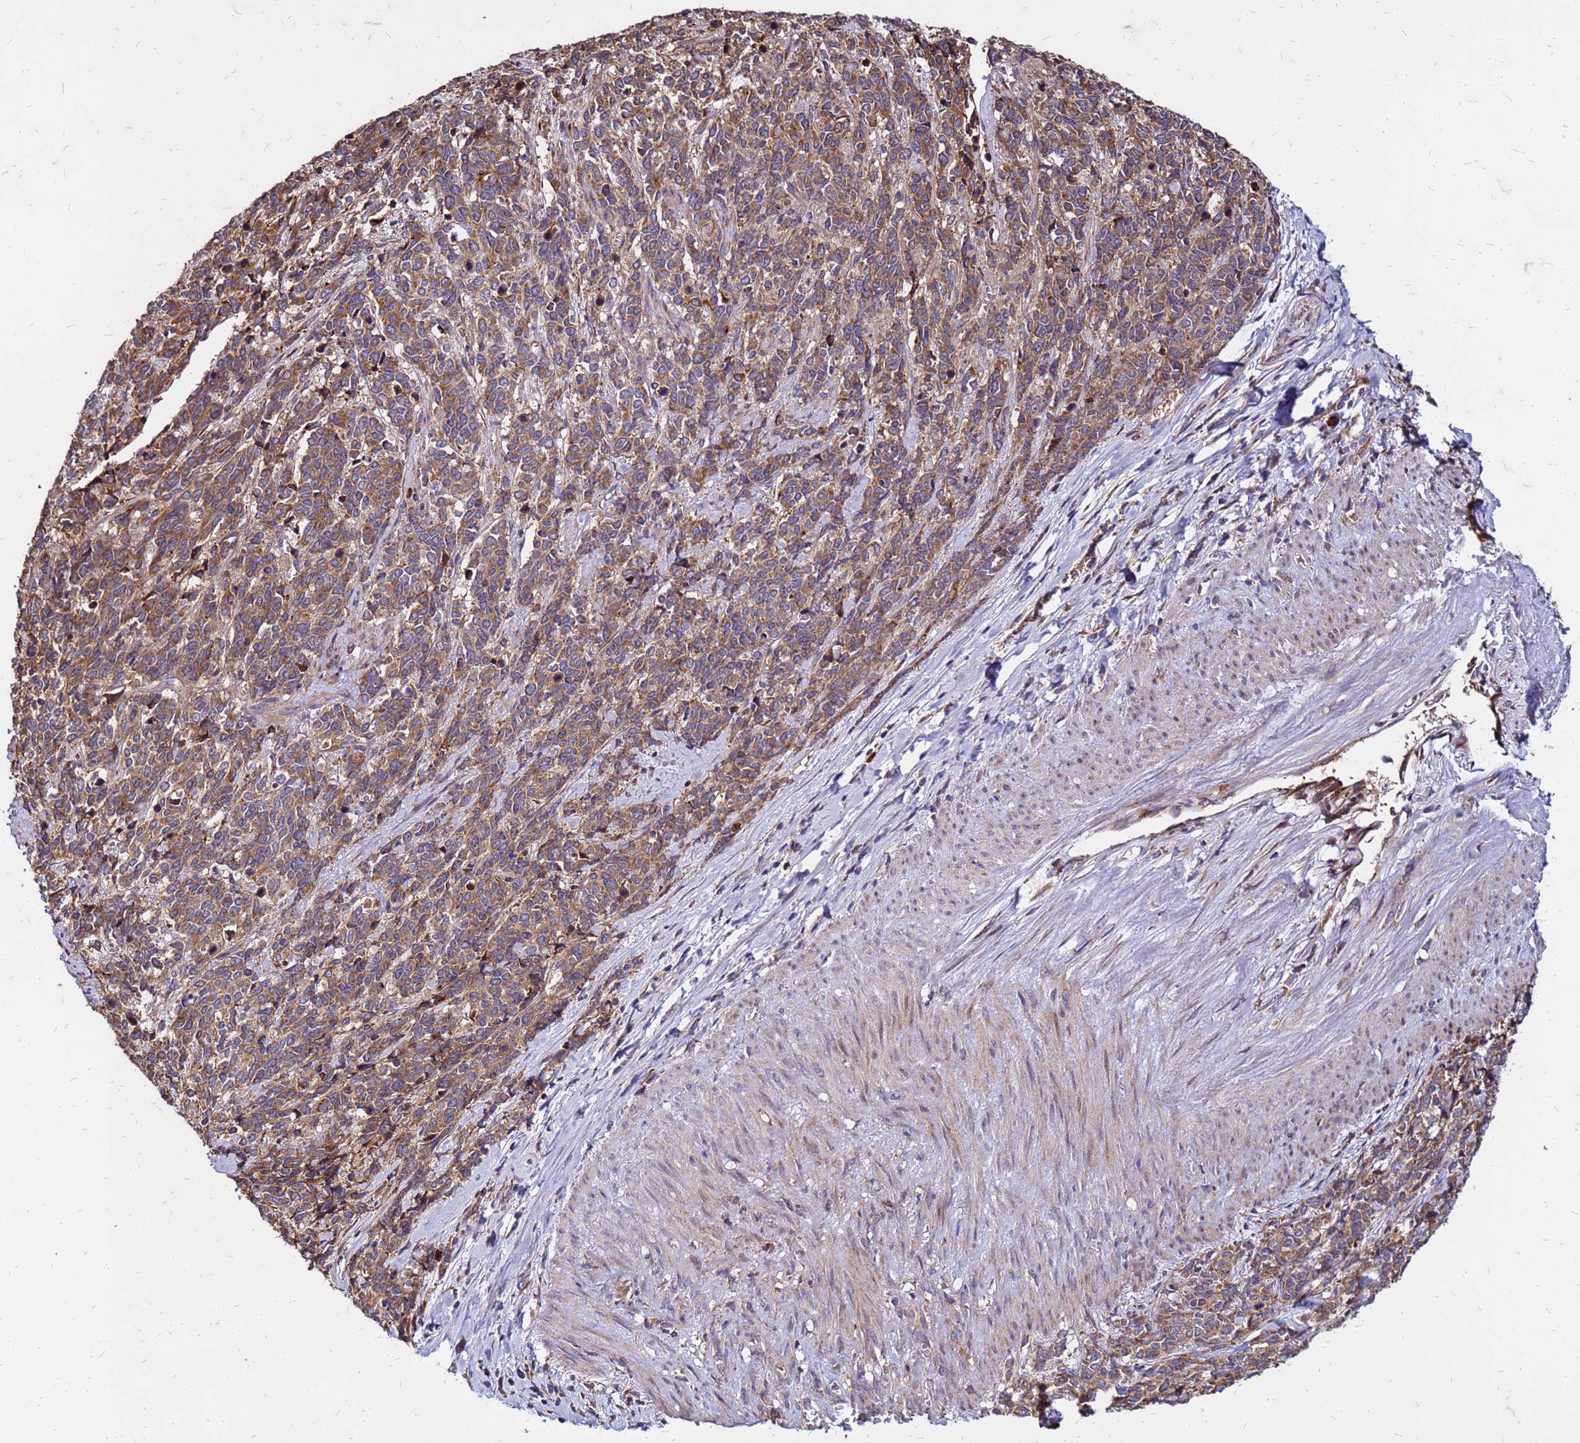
{"staining": {"intensity": "moderate", "quantity": ">75%", "location": "cytoplasmic/membranous"}, "tissue": "cervical cancer", "cell_type": "Tumor cells", "image_type": "cancer", "snomed": [{"axis": "morphology", "description": "Squamous cell carcinoma, NOS"}, {"axis": "topography", "description": "Cervix"}], "caption": "Protein staining by immunohistochemistry (IHC) exhibits moderate cytoplasmic/membranous staining in approximately >75% of tumor cells in cervical squamous cell carcinoma.", "gene": "VMO1", "patient": {"sex": "female", "age": 60}}